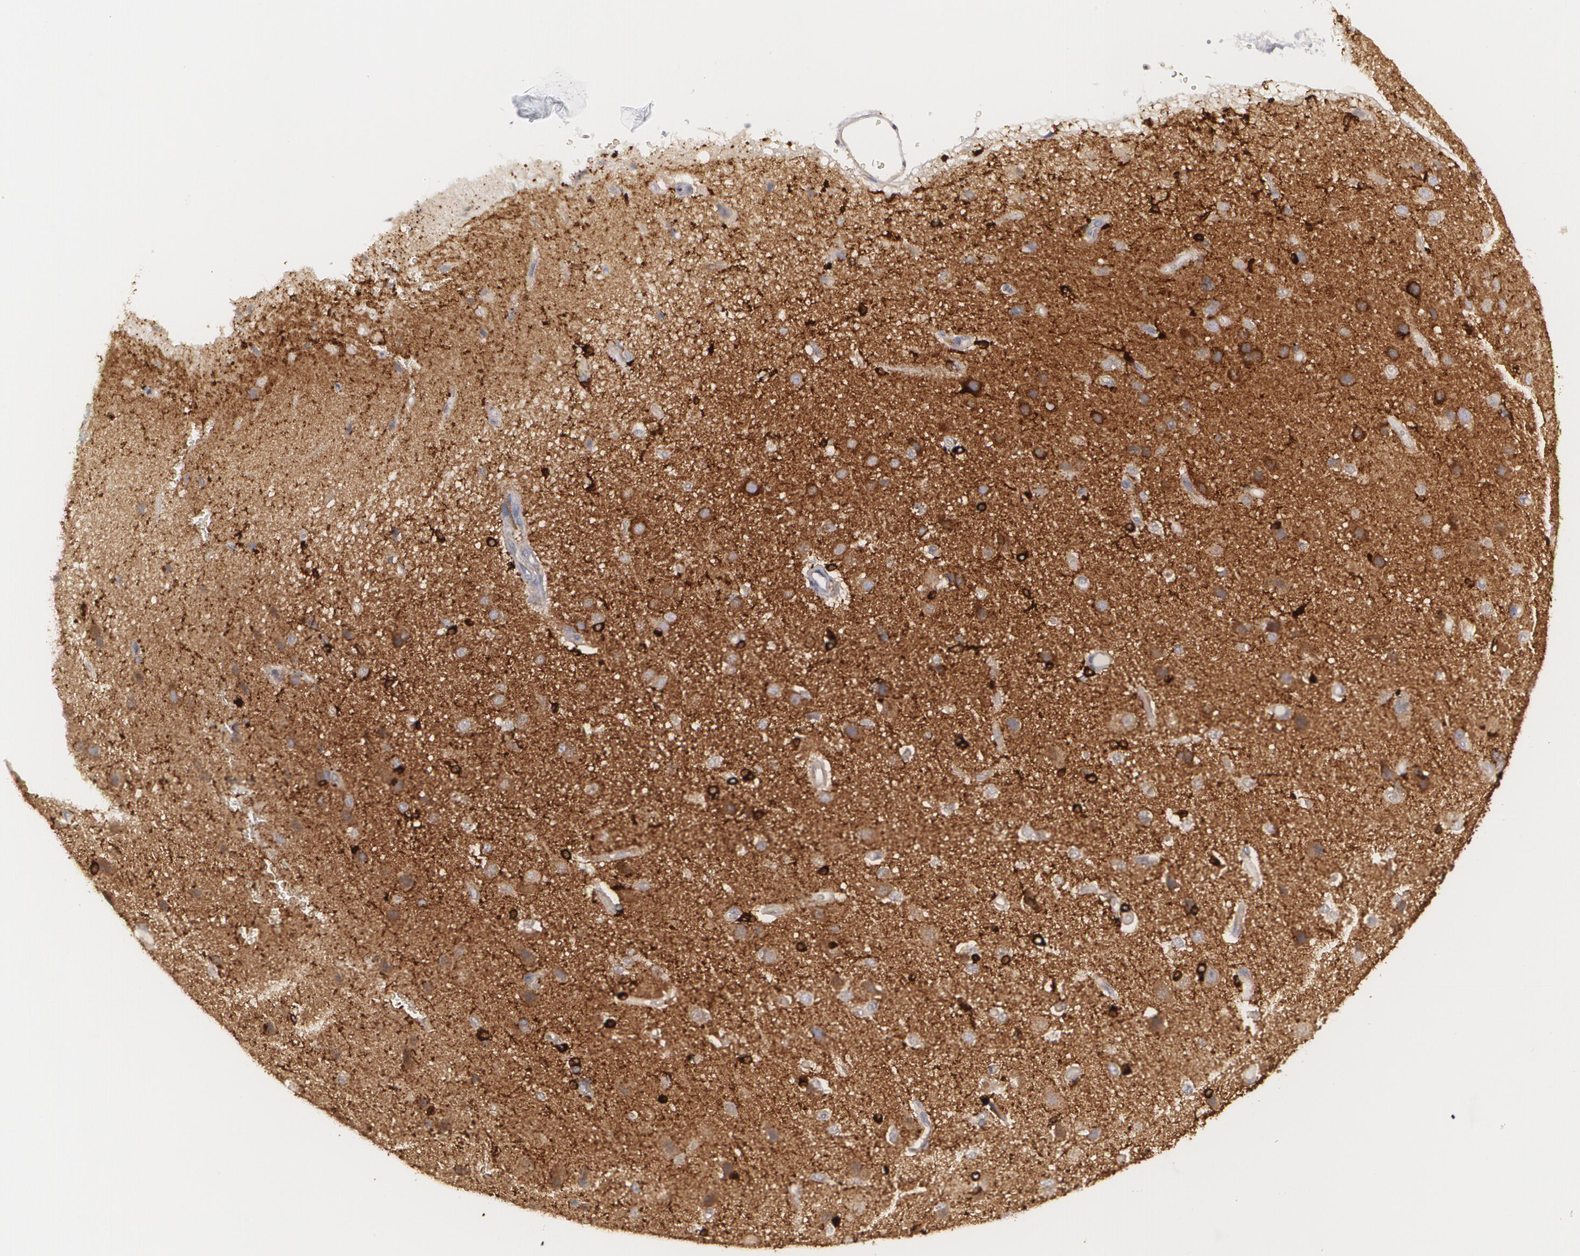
{"staining": {"intensity": "moderate", "quantity": "<25%", "location": "cytoplasmic/membranous"}, "tissue": "cerebral cortex", "cell_type": "Endothelial cells", "image_type": "normal", "snomed": [{"axis": "morphology", "description": "Normal tissue, NOS"}, {"axis": "morphology", "description": "Glioma, malignant, High grade"}, {"axis": "topography", "description": "Cerebral cortex"}], "caption": "Moderate cytoplasmic/membranous protein staining is identified in approximately <25% of endothelial cells in cerebral cortex. The protein is shown in brown color, while the nuclei are stained blue.", "gene": "BIN1", "patient": {"sex": "male", "age": 77}}